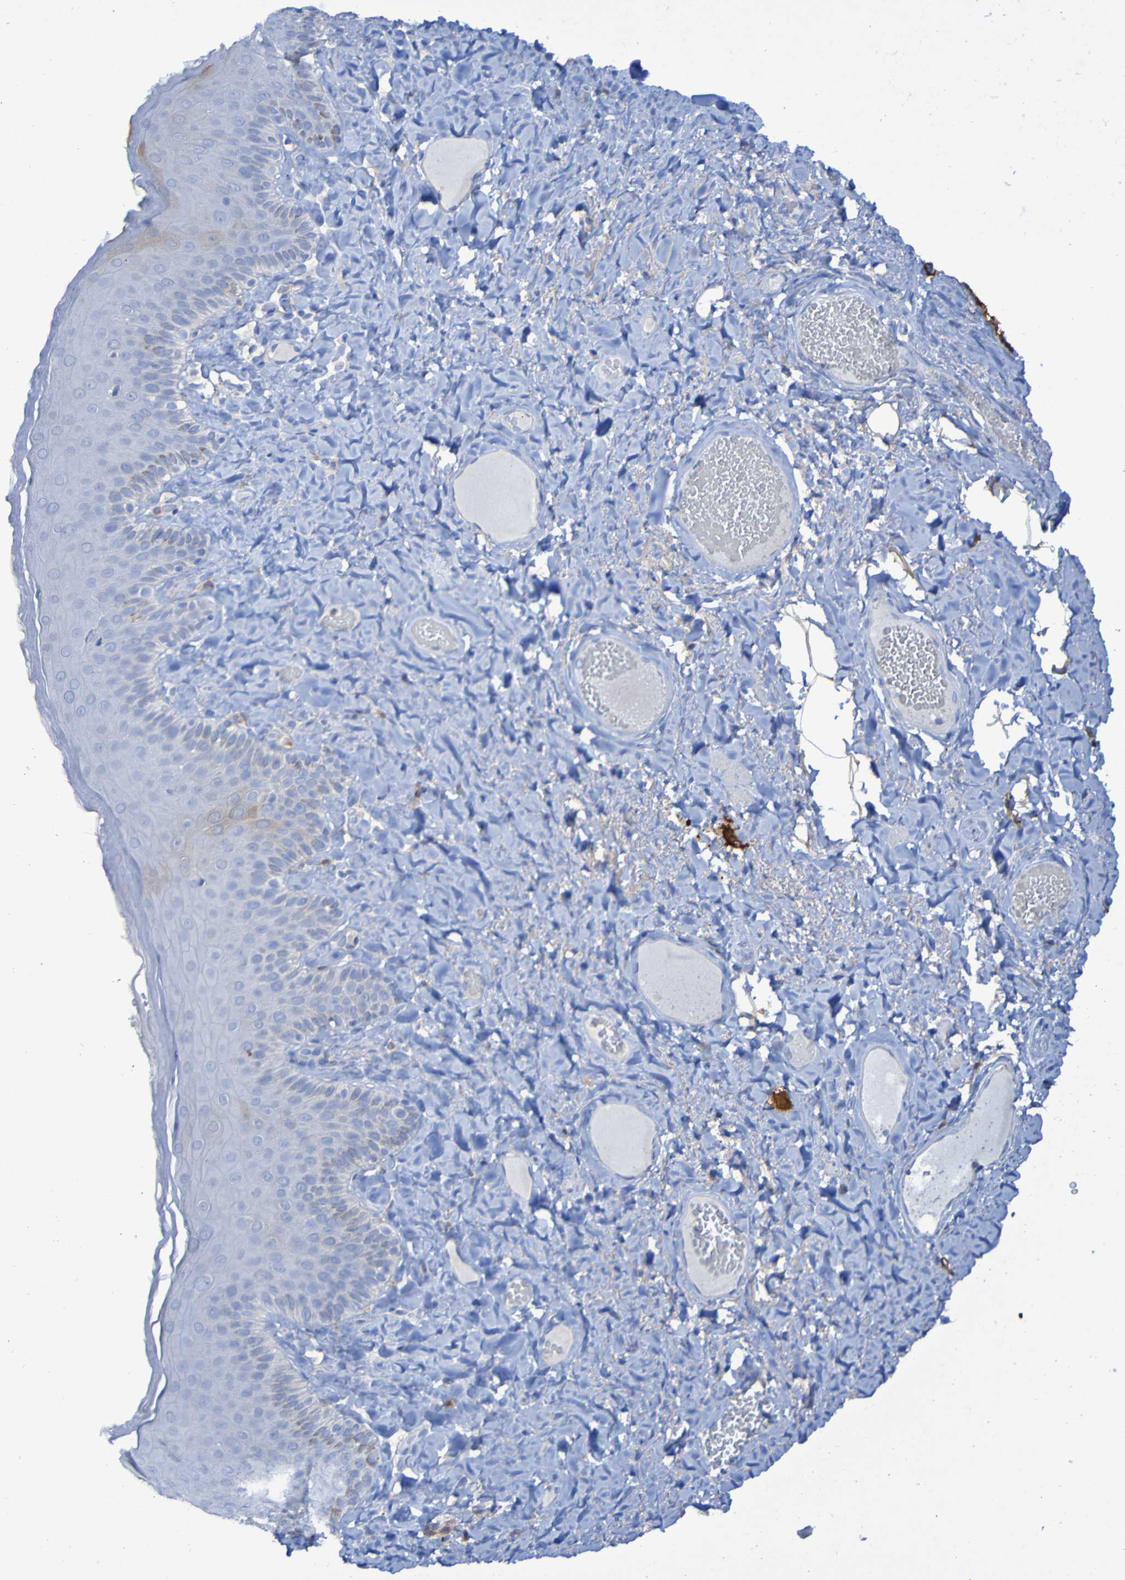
{"staining": {"intensity": "weak", "quantity": "<25%", "location": "cytoplasmic/membranous"}, "tissue": "skin", "cell_type": "Epidermal cells", "image_type": "normal", "snomed": [{"axis": "morphology", "description": "Normal tissue, NOS"}, {"axis": "topography", "description": "Anal"}], "caption": "This is an immunohistochemistry image of unremarkable human skin. There is no expression in epidermal cells.", "gene": "MPPE1", "patient": {"sex": "male", "age": 69}}